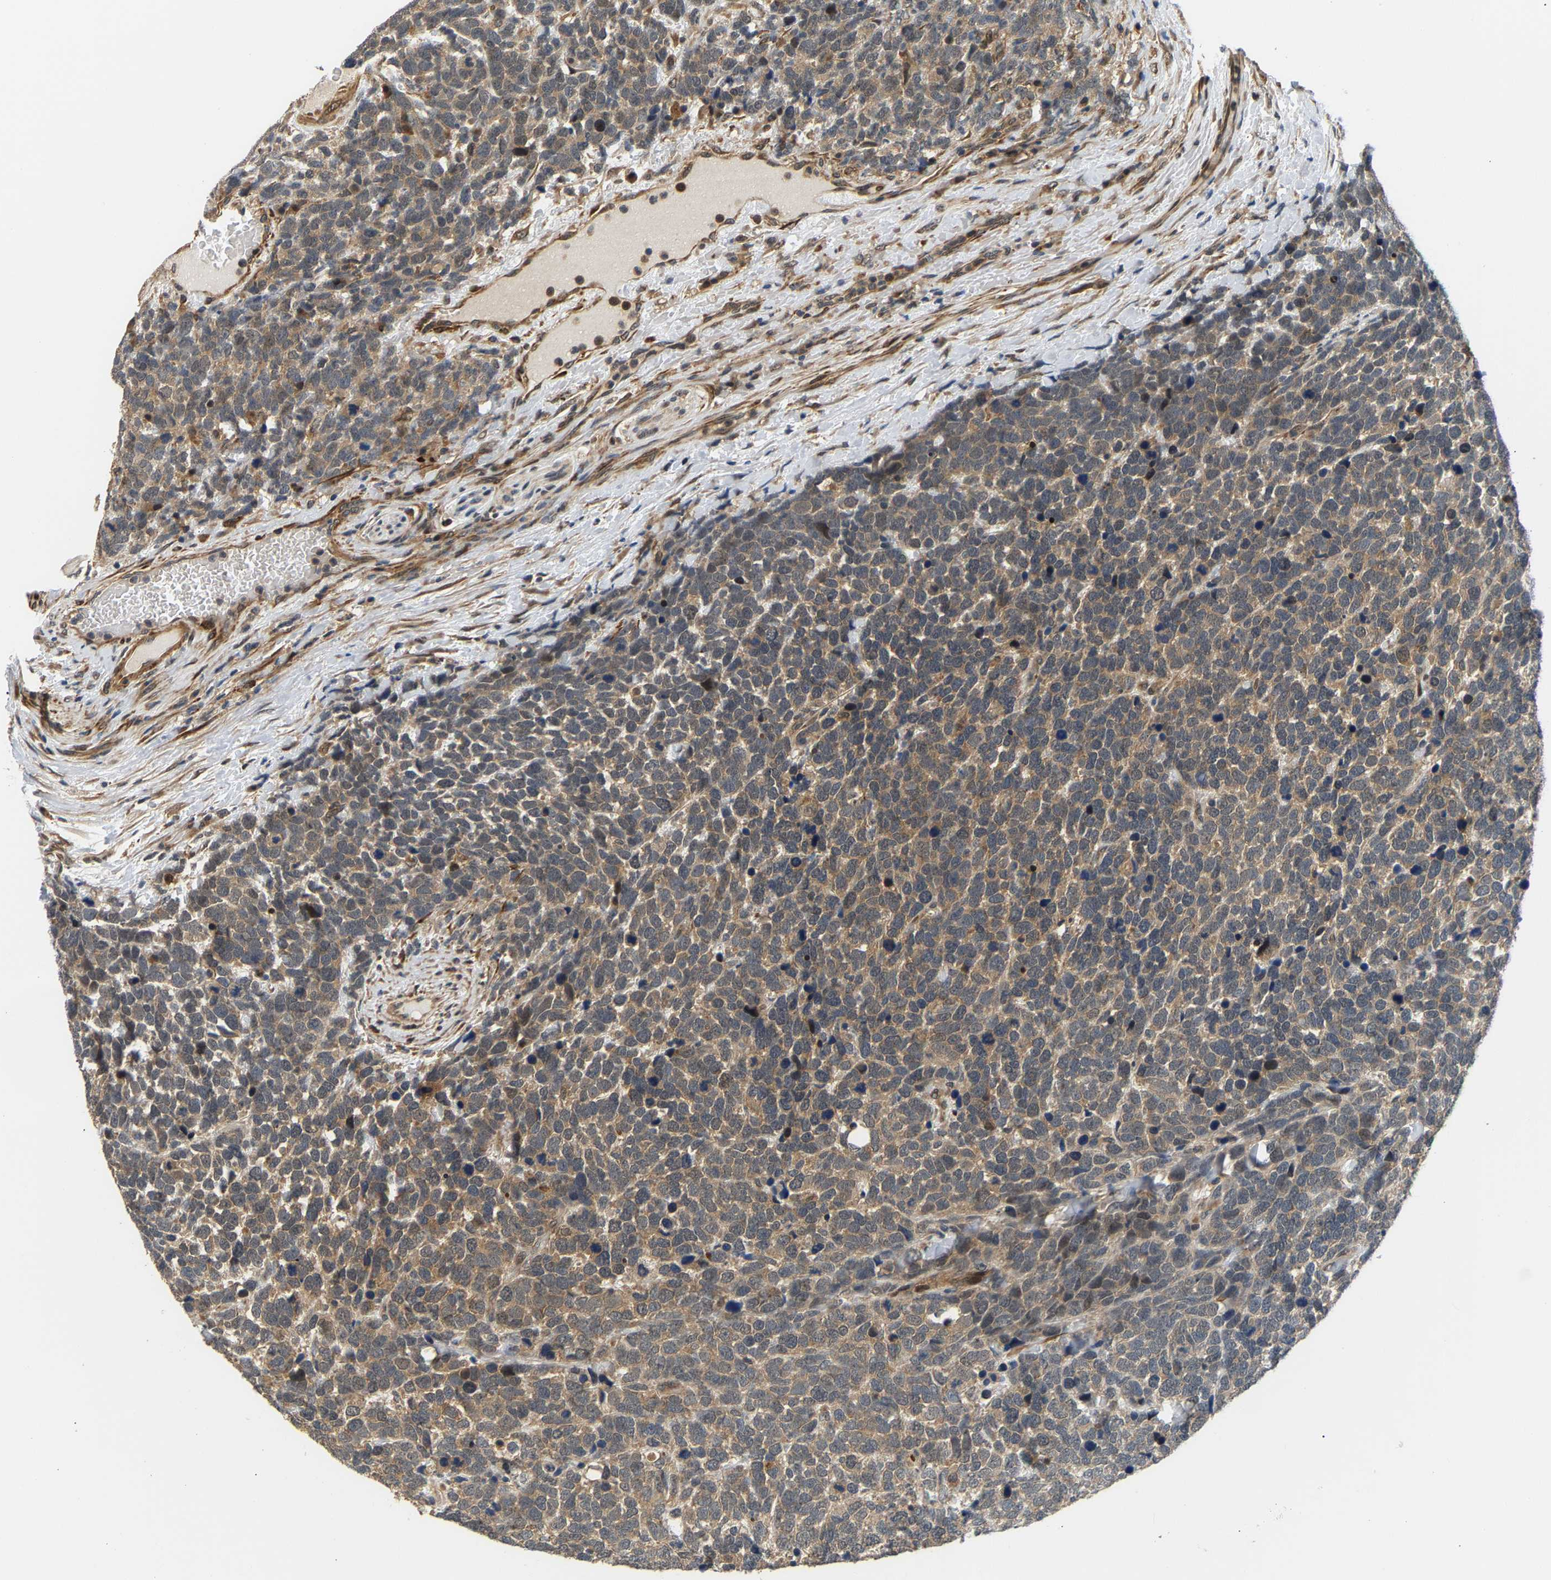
{"staining": {"intensity": "moderate", "quantity": ">75%", "location": "cytoplasmic/membranous"}, "tissue": "urothelial cancer", "cell_type": "Tumor cells", "image_type": "cancer", "snomed": [{"axis": "morphology", "description": "Urothelial carcinoma, High grade"}, {"axis": "topography", "description": "Urinary bladder"}], "caption": "This micrograph exhibits immunohistochemistry (IHC) staining of human urothelial carcinoma (high-grade), with medium moderate cytoplasmic/membranous expression in about >75% of tumor cells.", "gene": "LARP6", "patient": {"sex": "female", "age": 82}}